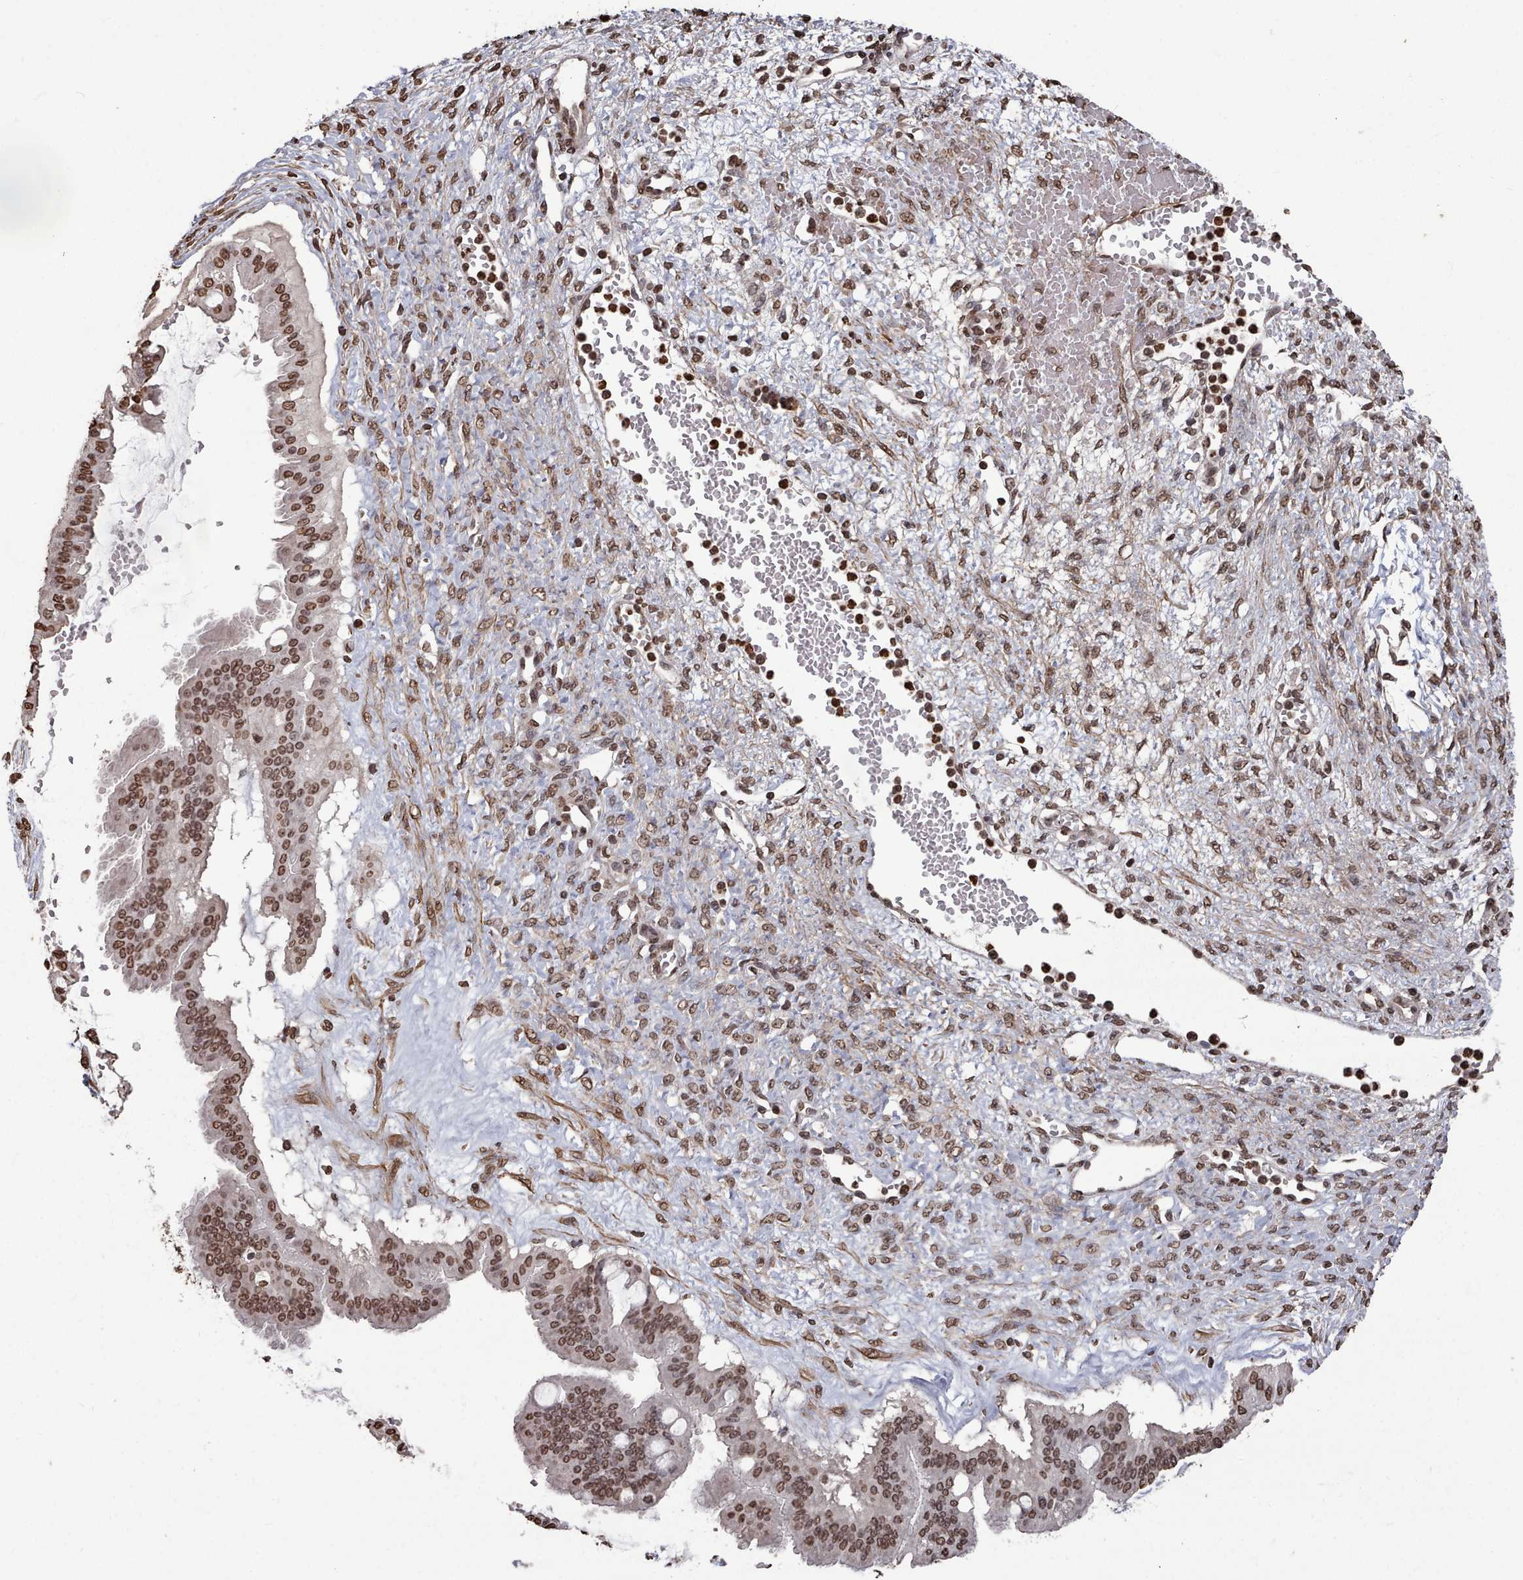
{"staining": {"intensity": "moderate", "quantity": ">75%", "location": "nuclear"}, "tissue": "ovarian cancer", "cell_type": "Tumor cells", "image_type": "cancer", "snomed": [{"axis": "morphology", "description": "Cystadenocarcinoma, mucinous, NOS"}, {"axis": "topography", "description": "Ovary"}], "caption": "Brown immunohistochemical staining in mucinous cystadenocarcinoma (ovarian) demonstrates moderate nuclear staining in approximately >75% of tumor cells.", "gene": "PLEKHG5", "patient": {"sex": "female", "age": 73}}